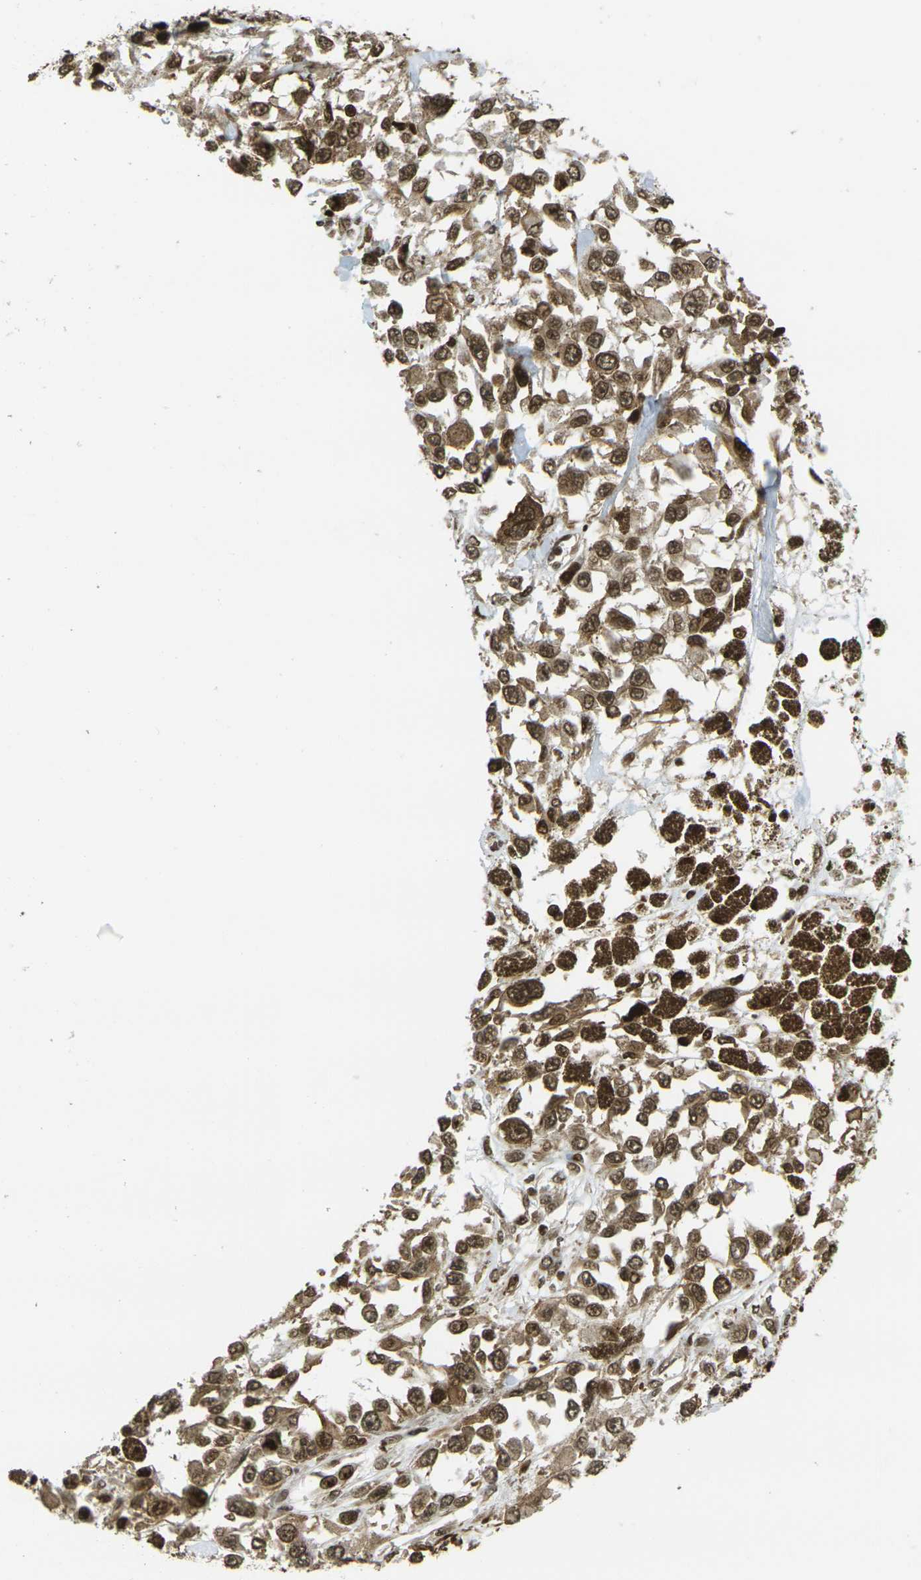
{"staining": {"intensity": "moderate", "quantity": ">75%", "location": "cytoplasmic/membranous,nuclear"}, "tissue": "melanoma", "cell_type": "Tumor cells", "image_type": "cancer", "snomed": [{"axis": "morphology", "description": "Malignant melanoma, Metastatic site"}, {"axis": "topography", "description": "Lymph node"}], "caption": "This micrograph shows immunohistochemistry (IHC) staining of malignant melanoma (metastatic site), with medium moderate cytoplasmic/membranous and nuclear expression in about >75% of tumor cells.", "gene": "RUVBL2", "patient": {"sex": "male", "age": 59}}